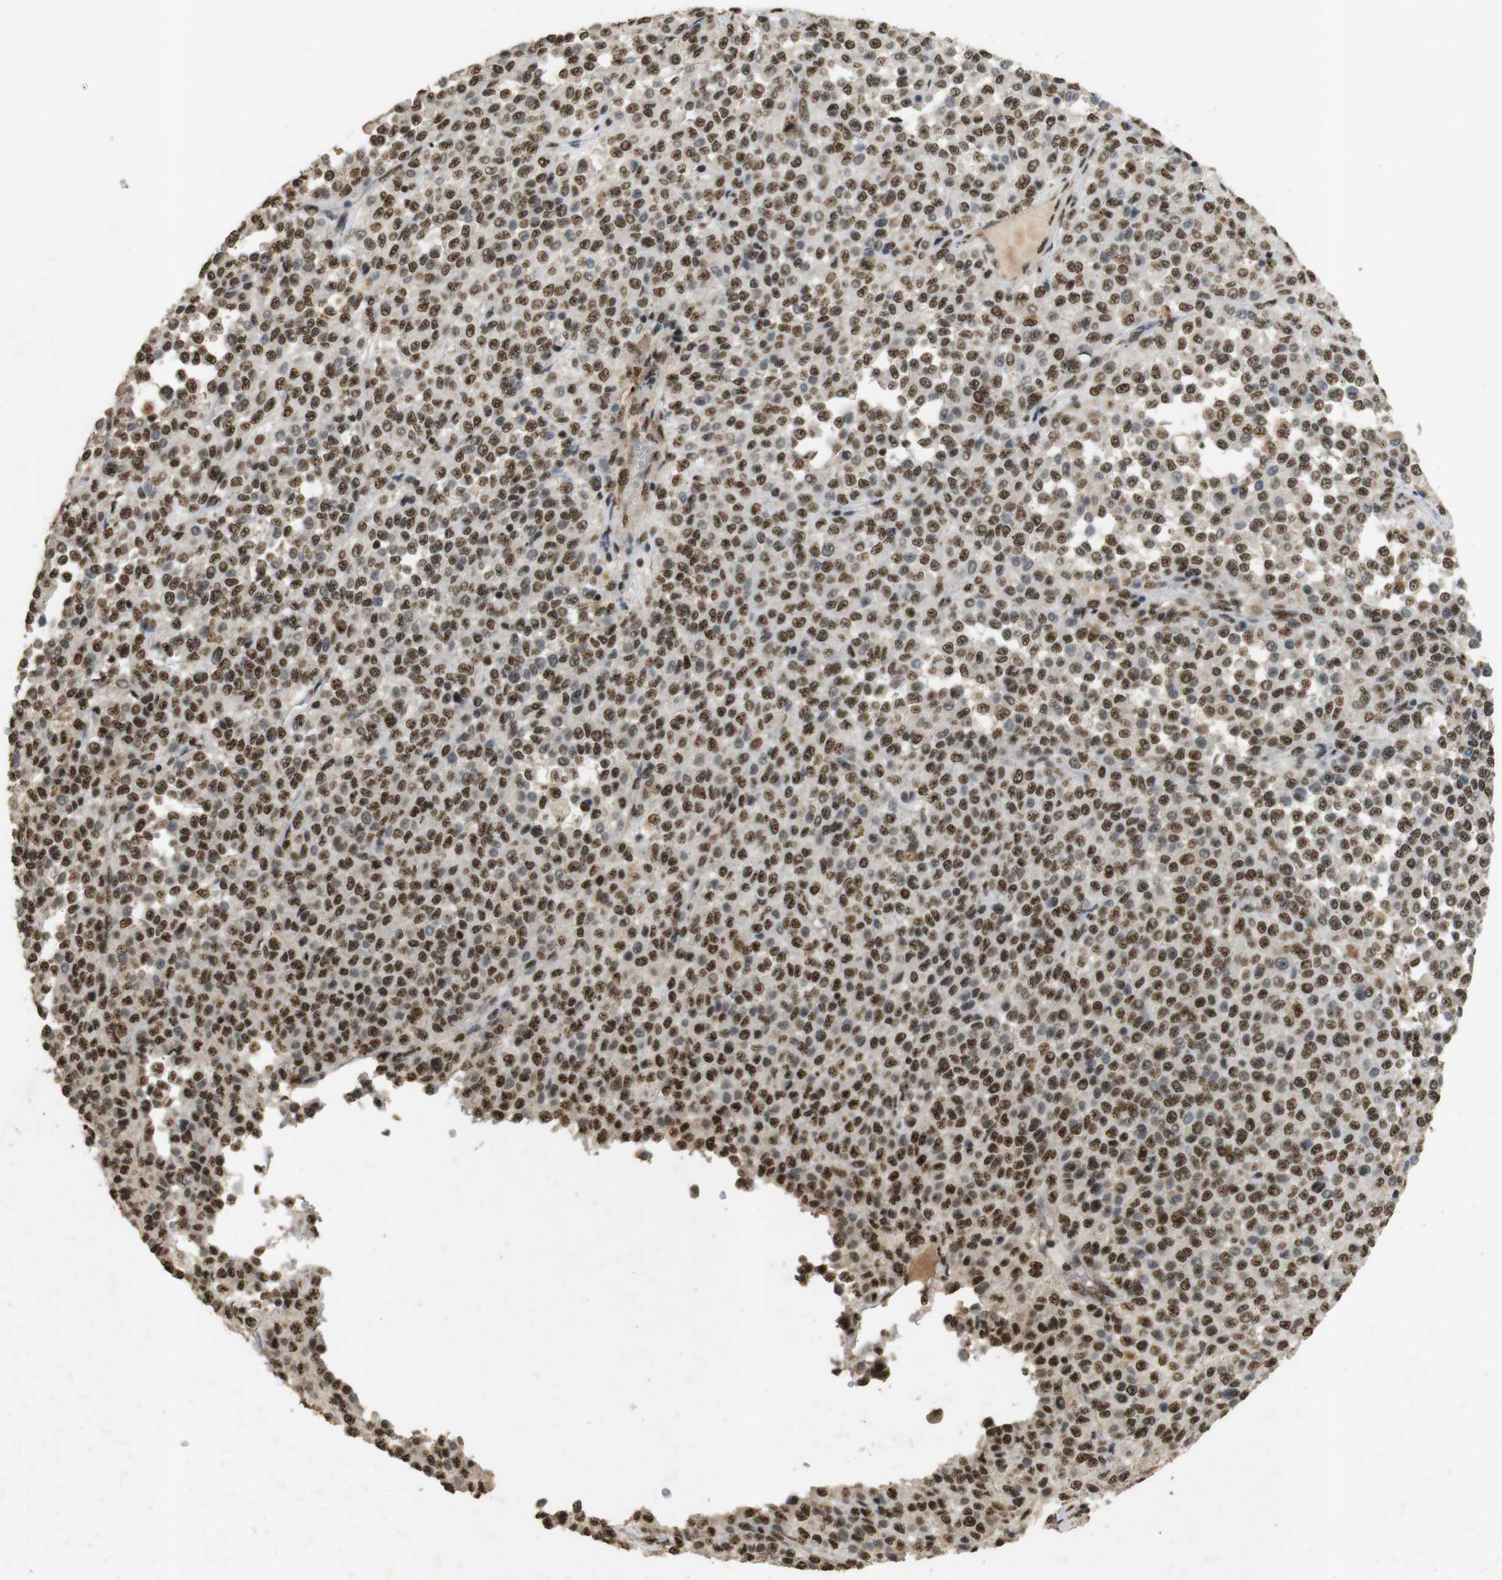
{"staining": {"intensity": "moderate", "quantity": ">75%", "location": "cytoplasmic/membranous,nuclear"}, "tissue": "melanoma", "cell_type": "Tumor cells", "image_type": "cancer", "snomed": [{"axis": "morphology", "description": "Malignant melanoma, Metastatic site"}, {"axis": "topography", "description": "Pancreas"}], "caption": "Immunohistochemical staining of human melanoma displays medium levels of moderate cytoplasmic/membranous and nuclear protein expression in about >75% of tumor cells.", "gene": "GATA4", "patient": {"sex": "female", "age": 30}}